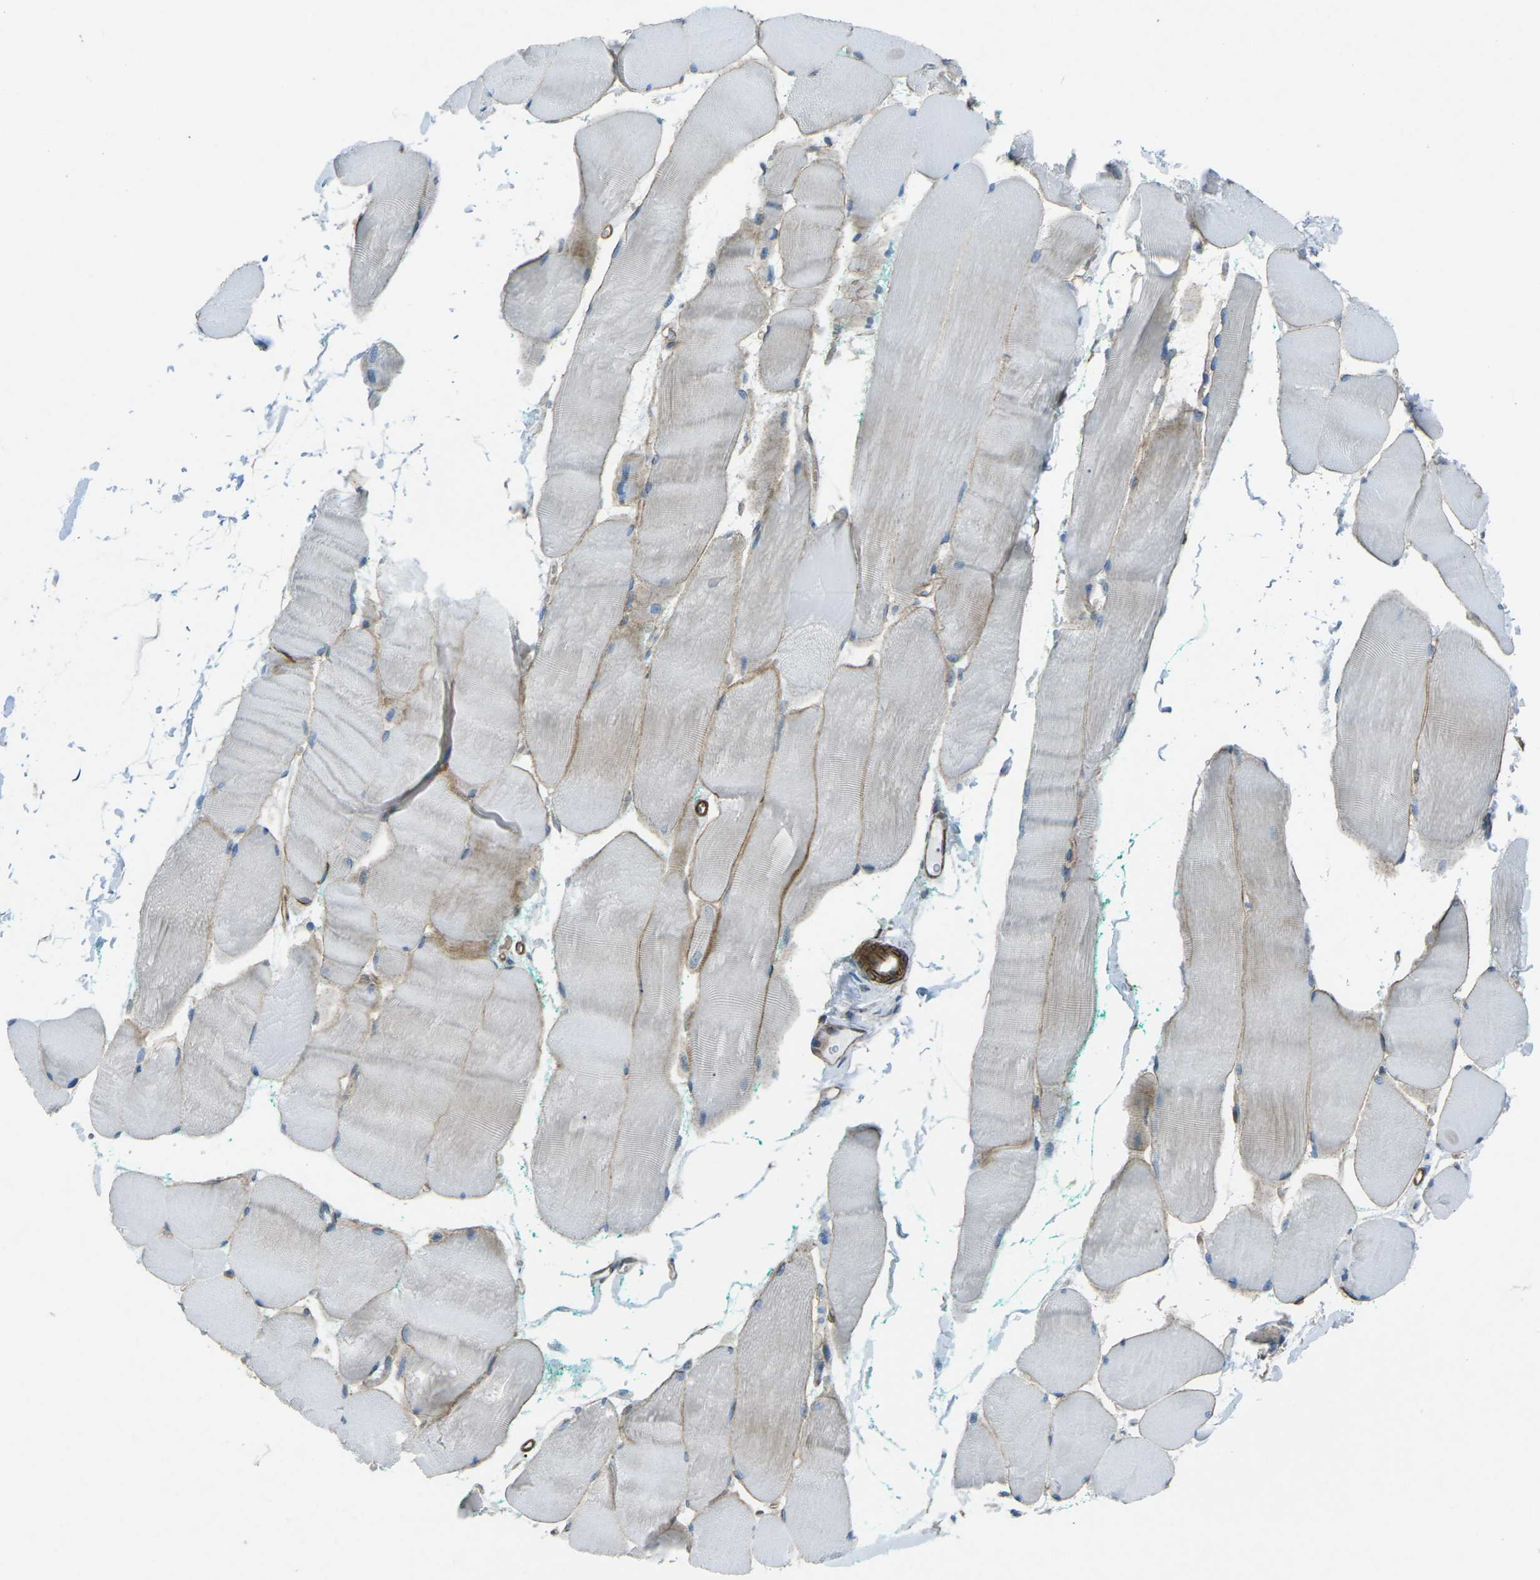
{"staining": {"intensity": "weak", "quantity": "<25%", "location": "cytoplasmic/membranous"}, "tissue": "skeletal muscle", "cell_type": "Myocytes", "image_type": "normal", "snomed": [{"axis": "morphology", "description": "Normal tissue, NOS"}, {"axis": "morphology", "description": "Squamous cell carcinoma, NOS"}, {"axis": "topography", "description": "Skeletal muscle"}], "caption": "Skeletal muscle was stained to show a protein in brown. There is no significant positivity in myocytes. Nuclei are stained in blue.", "gene": "UTRN", "patient": {"sex": "male", "age": 51}}